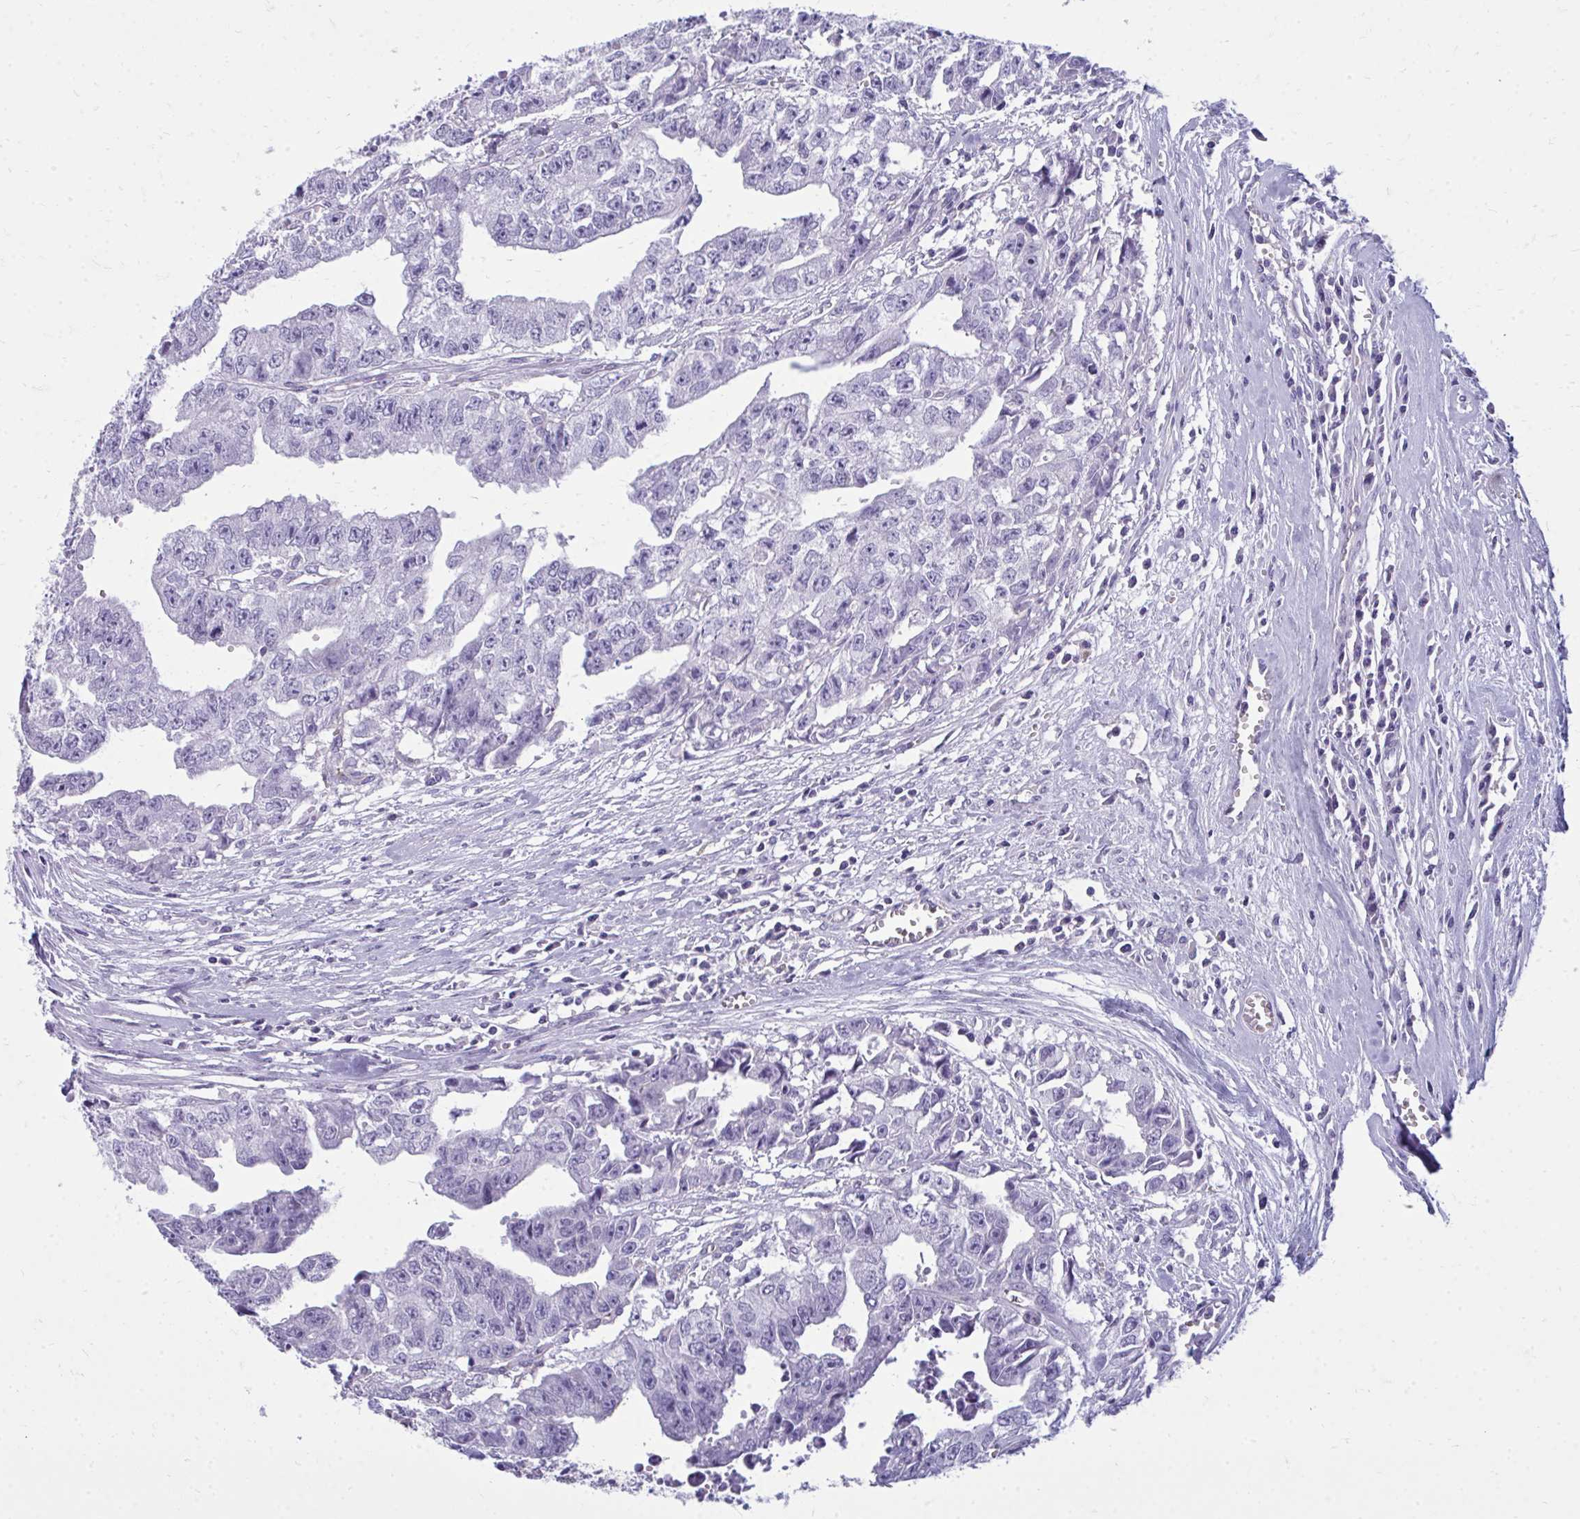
{"staining": {"intensity": "negative", "quantity": "none", "location": "none"}, "tissue": "testis cancer", "cell_type": "Tumor cells", "image_type": "cancer", "snomed": [{"axis": "morphology", "description": "Carcinoma, Embryonal, NOS"}, {"axis": "morphology", "description": "Teratoma, malignant, NOS"}, {"axis": "topography", "description": "Testis"}], "caption": "Tumor cells show no significant protein positivity in testis cancer.", "gene": "FABP3", "patient": {"sex": "male", "age": 24}}